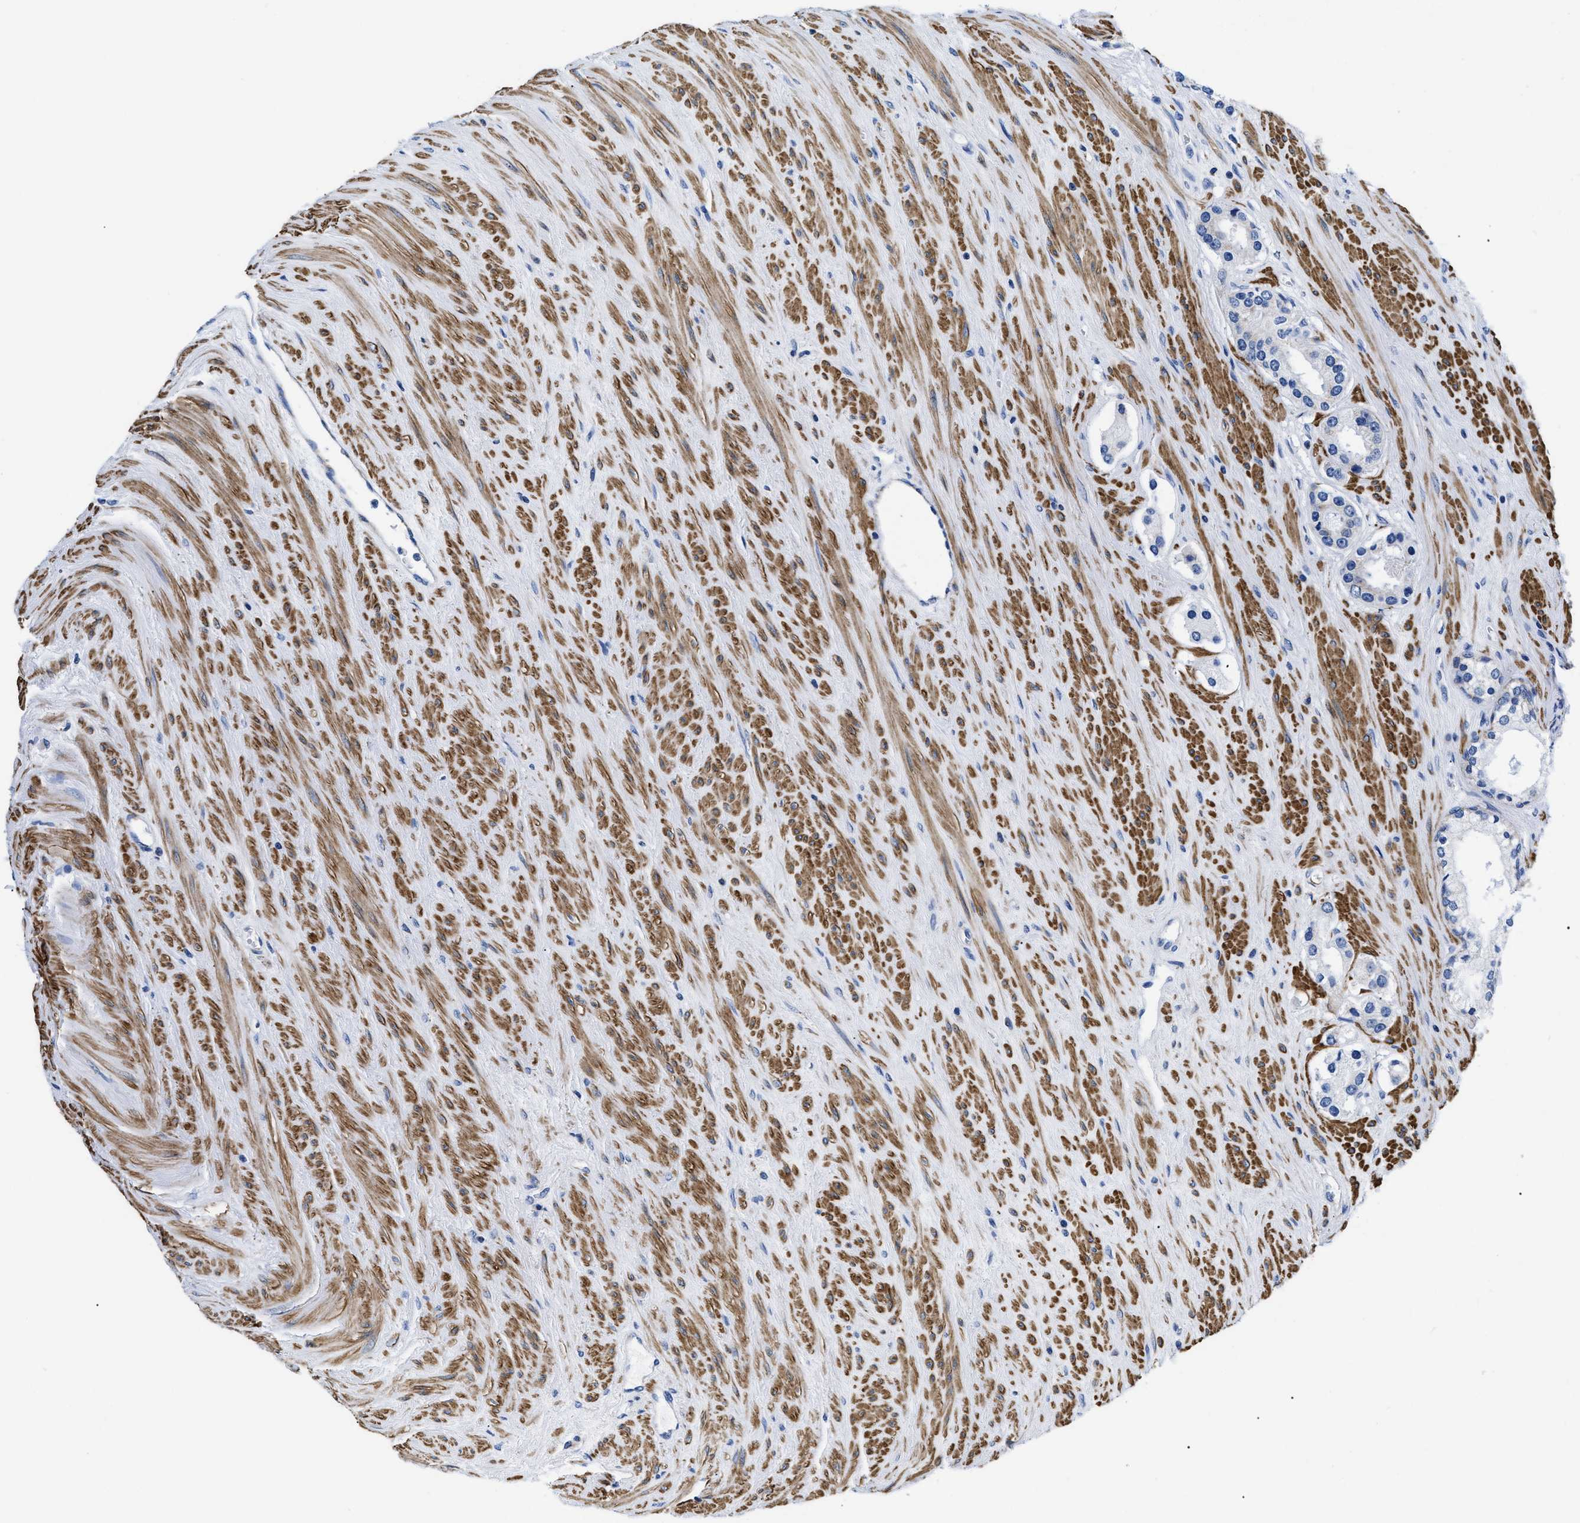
{"staining": {"intensity": "negative", "quantity": "none", "location": "none"}, "tissue": "prostate cancer", "cell_type": "Tumor cells", "image_type": "cancer", "snomed": [{"axis": "morphology", "description": "Adenocarcinoma, High grade"}, {"axis": "topography", "description": "Prostate"}], "caption": "Immunohistochemistry image of neoplastic tissue: adenocarcinoma (high-grade) (prostate) stained with DAB (3,3'-diaminobenzidine) displays no significant protein staining in tumor cells. (Stains: DAB immunohistochemistry with hematoxylin counter stain, Microscopy: brightfield microscopy at high magnification).", "gene": "GPR149", "patient": {"sex": "male", "age": 71}}